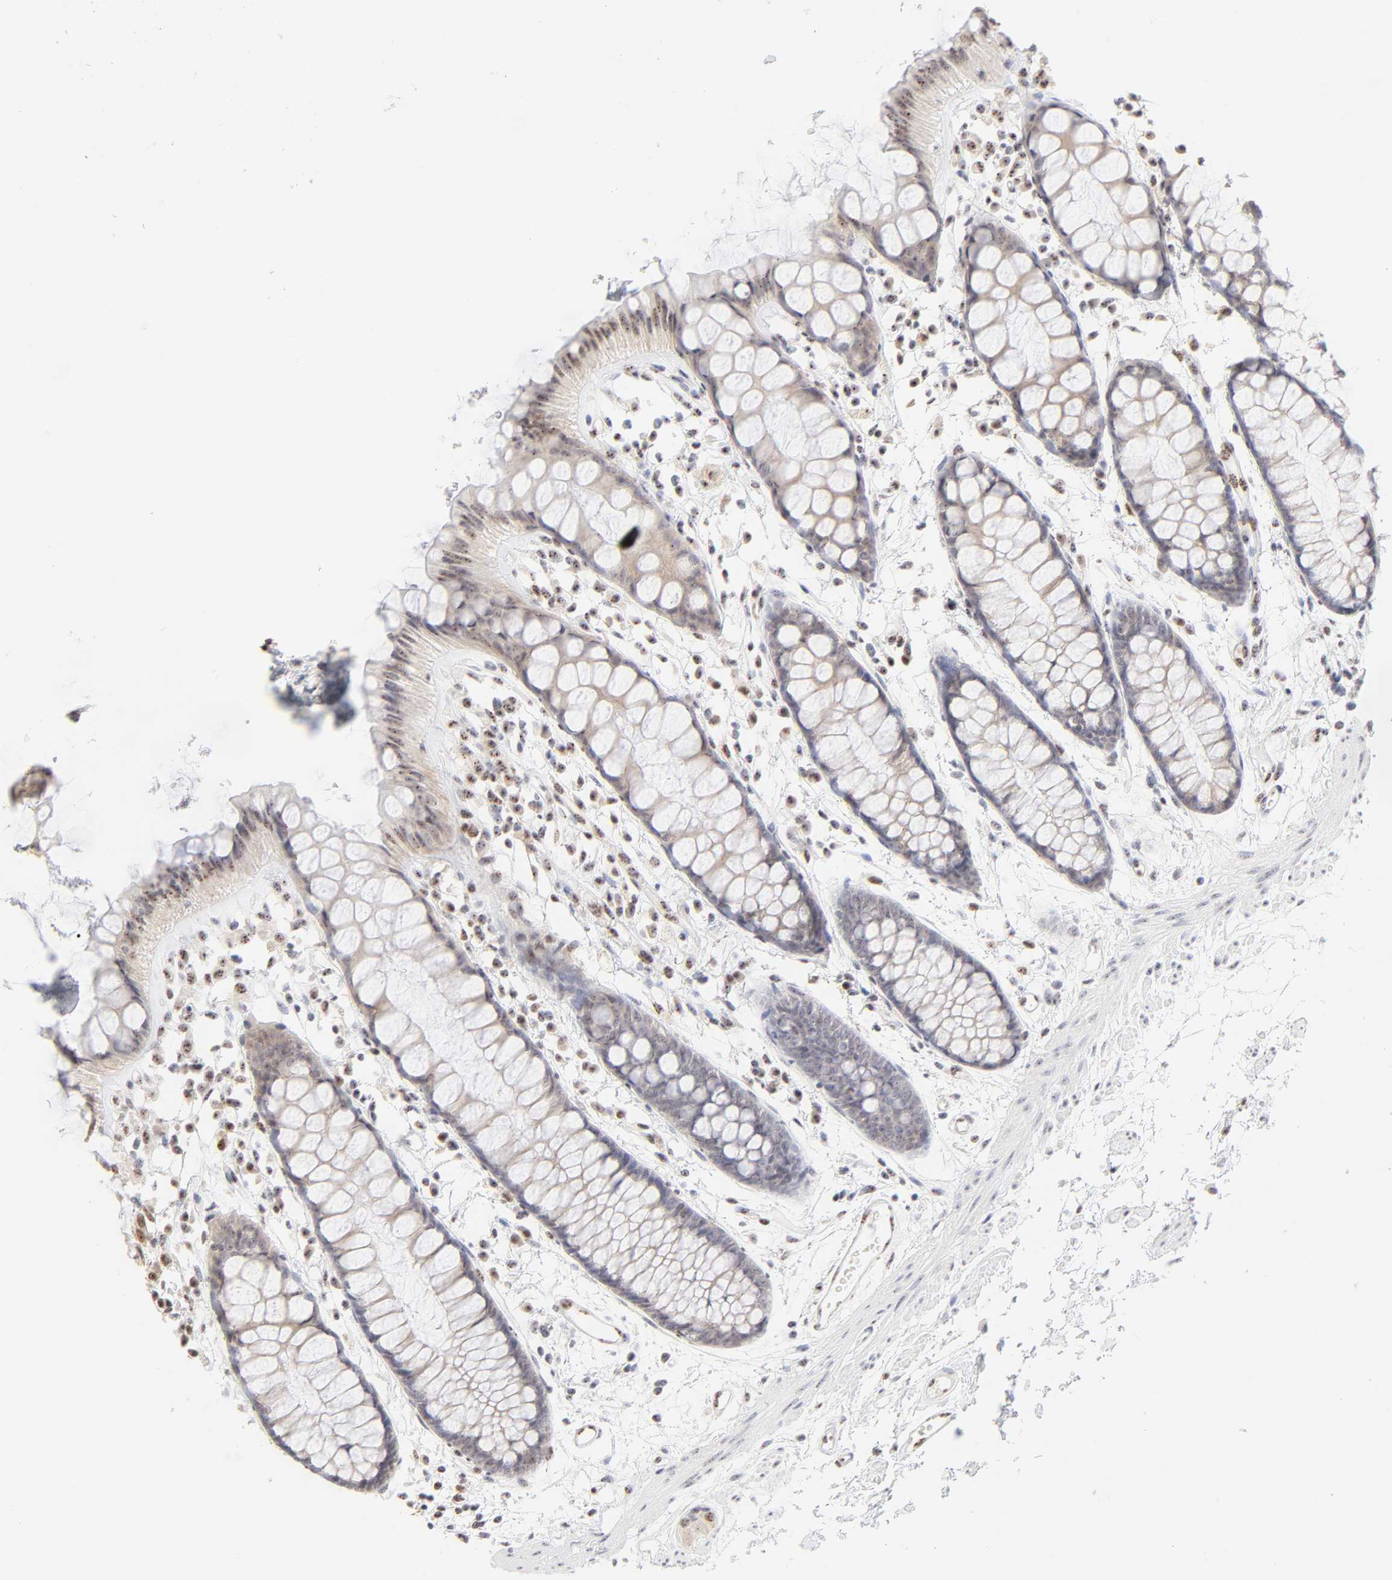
{"staining": {"intensity": "weak", "quantity": "<25%", "location": "nuclear"}, "tissue": "rectum", "cell_type": "Glandular cells", "image_type": "normal", "snomed": [{"axis": "morphology", "description": "Normal tissue, NOS"}, {"axis": "topography", "description": "Rectum"}], "caption": "Glandular cells show no significant staining in benign rectum.", "gene": "NFIL3", "patient": {"sex": "female", "age": 66}}